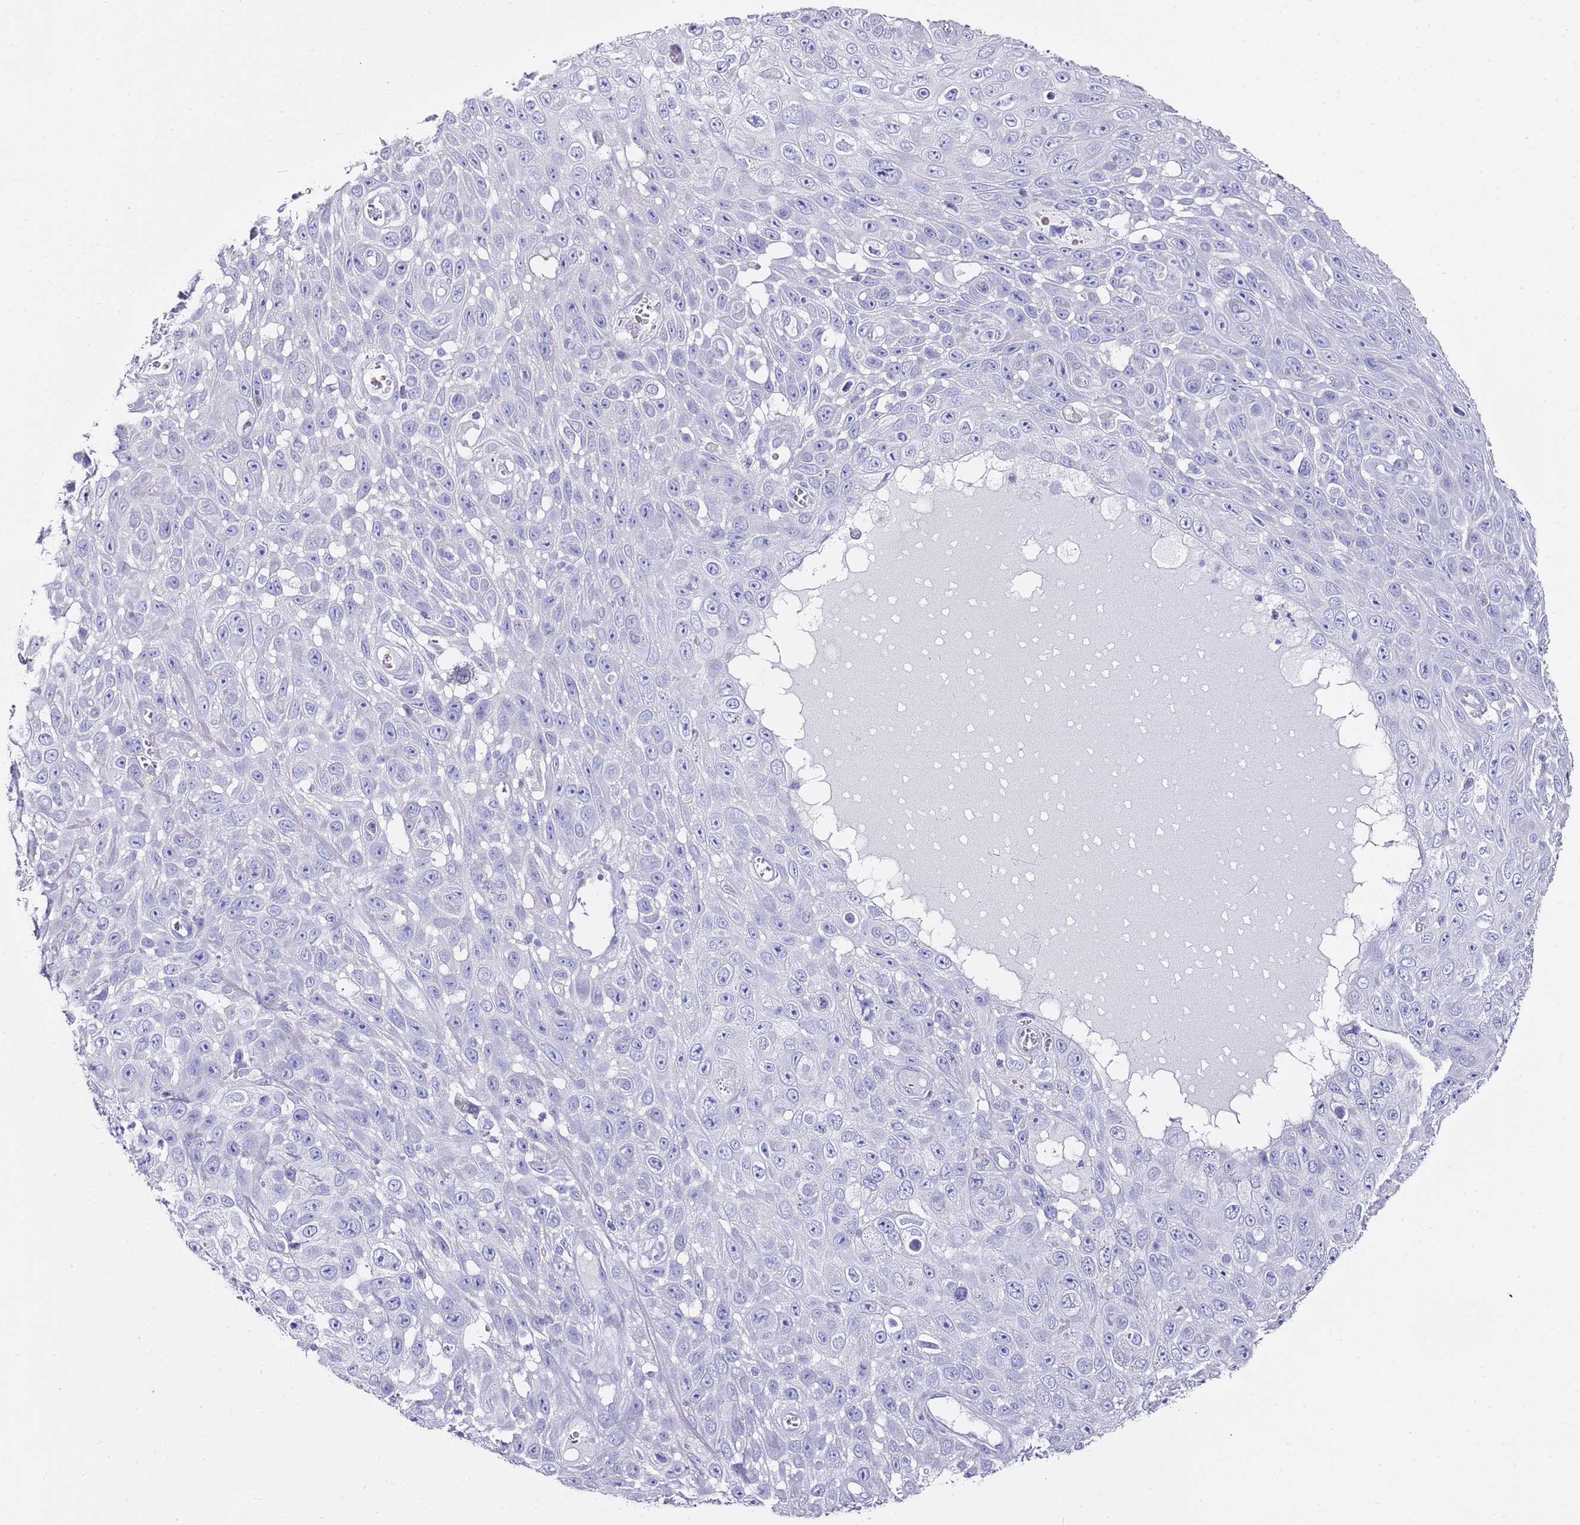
{"staining": {"intensity": "negative", "quantity": "none", "location": "none"}, "tissue": "skin cancer", "cell_type": "Tumor cells", "image_type": "cancer", "snomed": [{"axis": "morphology", "description": "Squamous cell carcinoma, NOS"}, {"axis": "topography", "description": "Skin"}], "caption": "Skin squamous cell carcinoma stained for a protein using IHC exhibits no expression tumor cells.", "gene": "MYBPC3", "patient": {"sex": "male", "age": 82}}